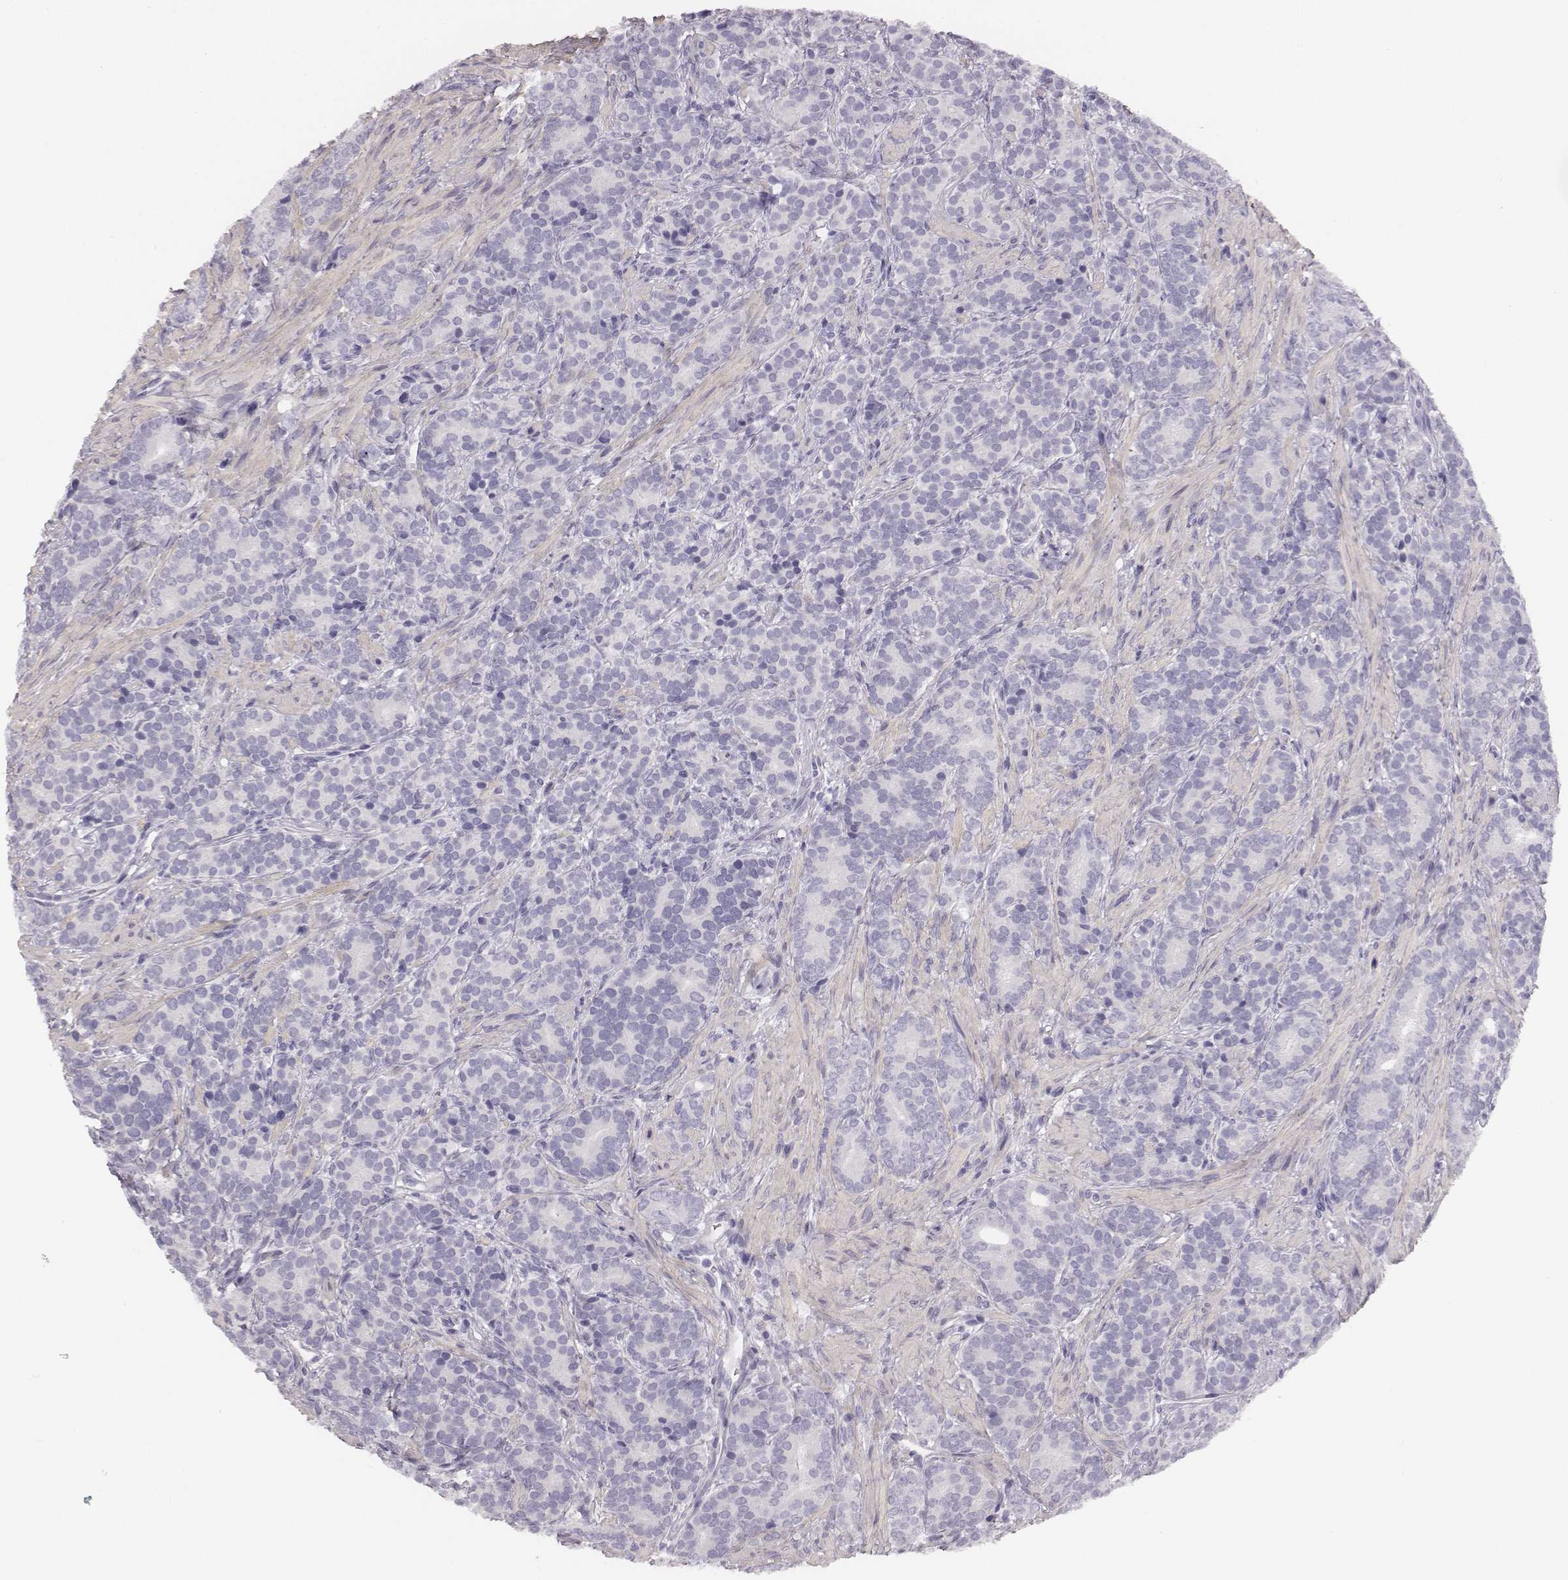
{"staining": {"intensity": "negative", "quantity": "none", "location": "none"}, "tissue": "prostate cancer", "cell_type": "Tumor cells", "image_type": "cancer", "snomed": [{"axis": "morphology", "description": "Adenocarcinoma, High grade"}, {"axis": "topography", "description": "Prostate"}], "caption": "High magnification brightfield microscopy of prostate adenocarcinoma (high-grade) stained with DAB (3,3'-diaminobenzidine) (brown) and counterstained with hematoxylin (blue): tumor cells show no significant staining.", "gene": "ADAM7", "patient": {"sex": "male", "age": 84}}